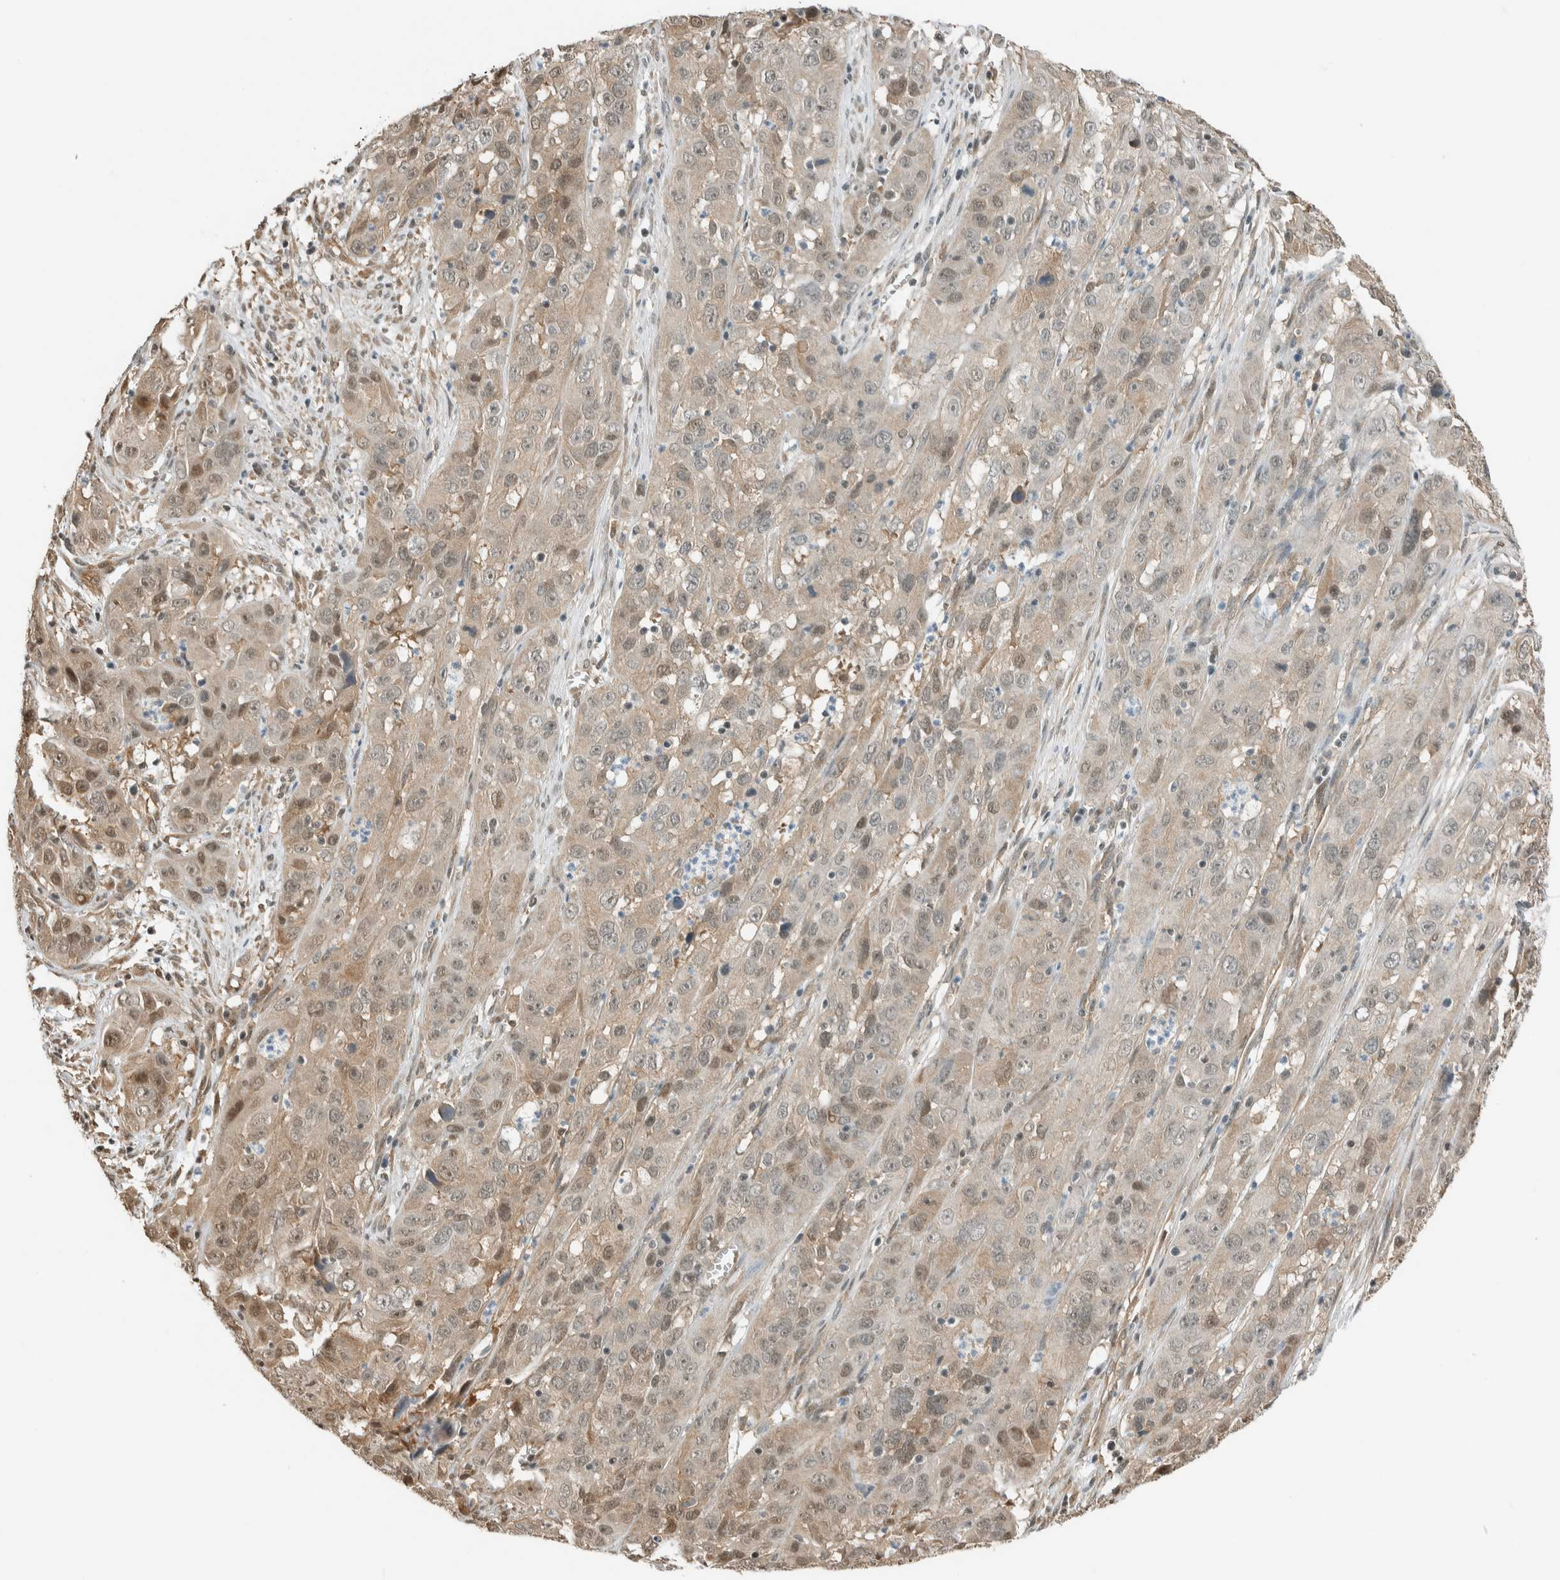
{"staining": {"intensity": "weak", "quantity": ">75%", "location": "cytoplasmic/membranous,nuclear"}, "tissue": "cervical cancer", "cell_type": "Tumor cells", "image_type": "cancer", "snomed": [{"axis": "morphology", "description": "Squamous cell carcinoma, NOS"}, {"axis": "topography", "description": "Cervix"}], "caption": "This micrograph demonstrates immunohistochemistry (IHC) staining of human squamous cell carcinoma (cervical), with low weak cytoplasmic/membranous and nuclear positivity in approximately >75% of tumor cells.", "gene": "NIBAN2", "patient": {"sex": "female", "age": 32}}